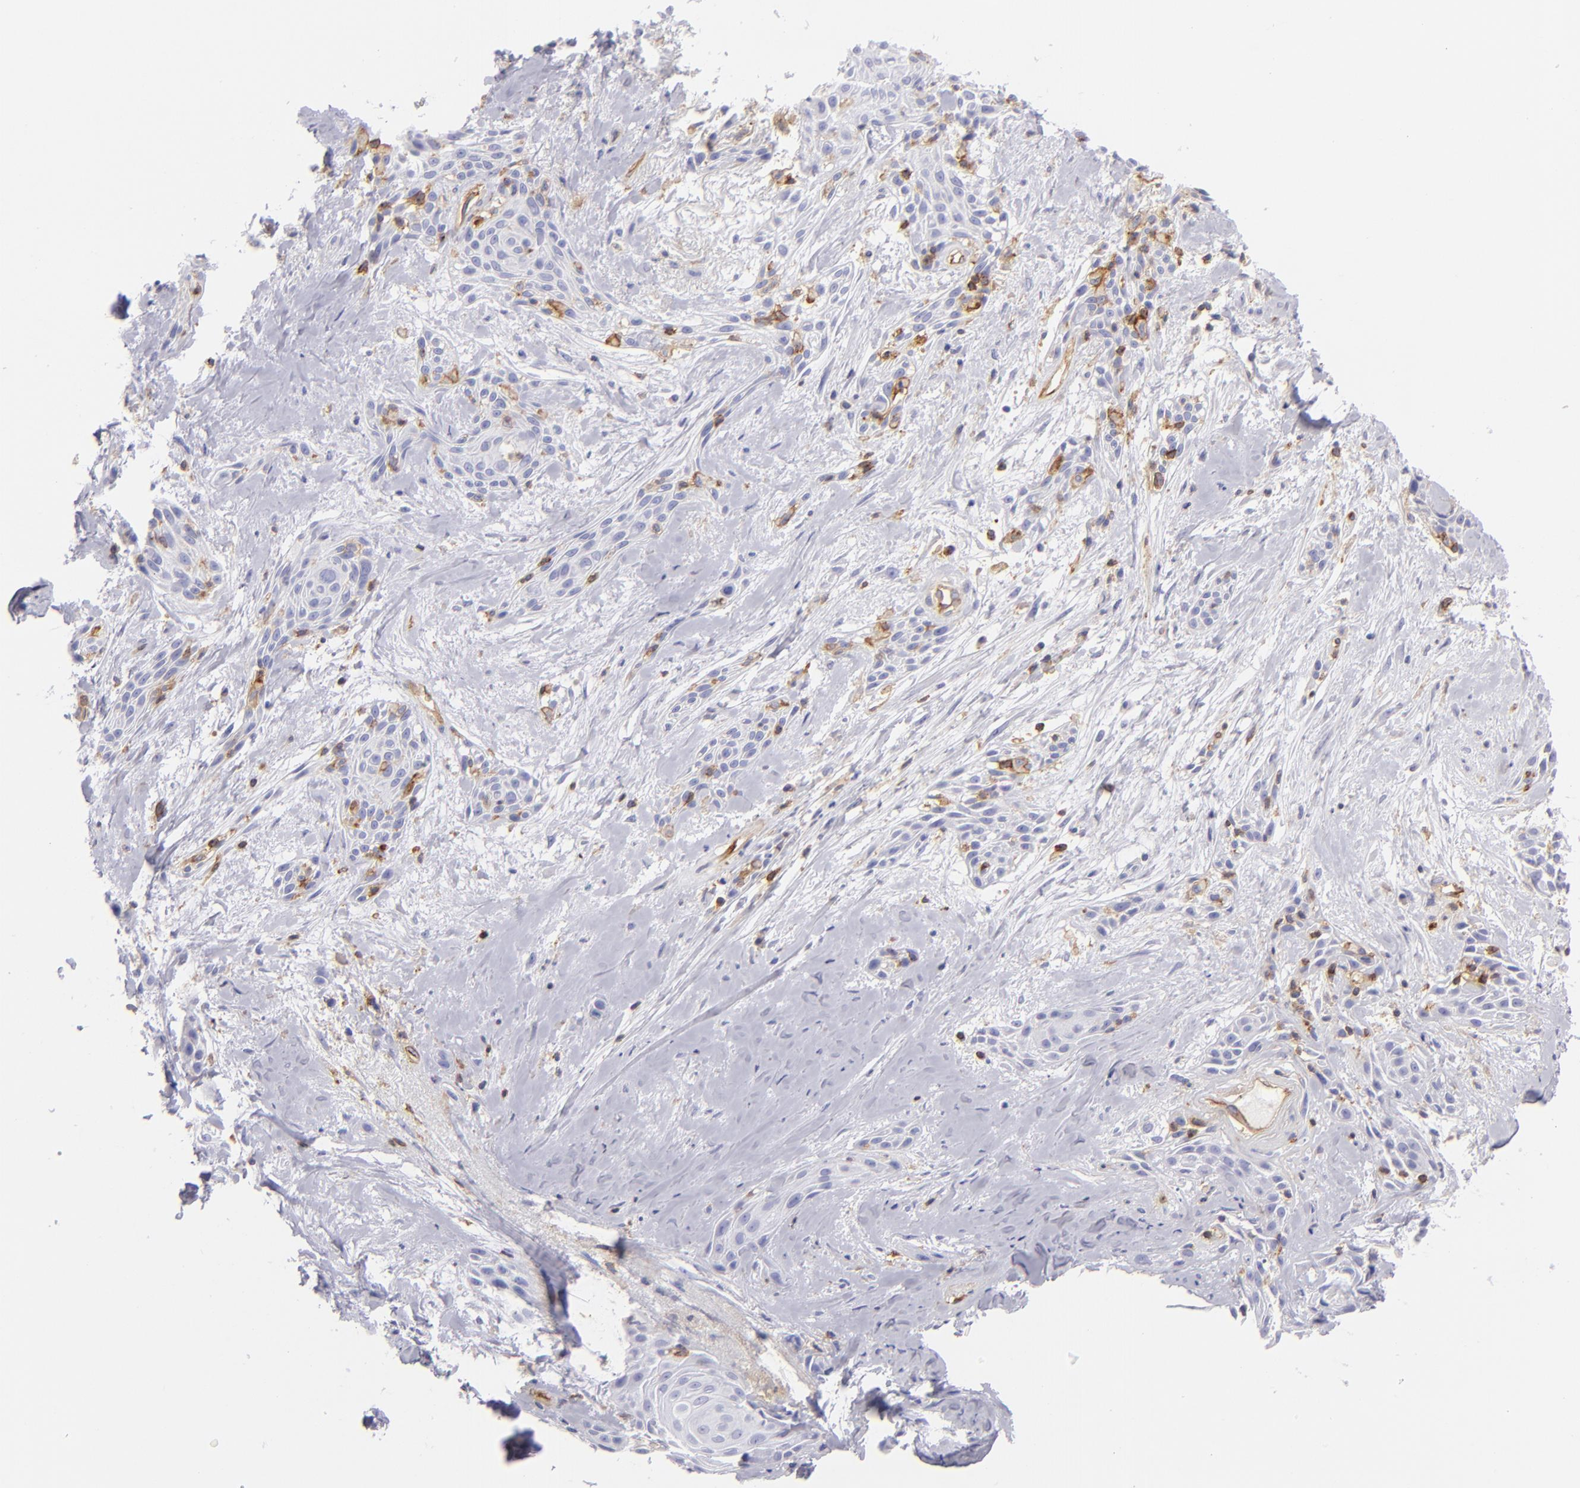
{"staining": {"intensity": "weak", "quantity": "<25%", "location": "none"}, "tissue": "skin cancer", "cell_type": "Tumor cells", "image_type": "cancer", "snomed": [{"axis": "morphology", "description": "Squamous cell carcinoma, NOS"}, {"axis": "topography", "description": "Skin"}, {"axis": "topography", "description": "Anal"}], "caption": "DAB immunohistochemical staining of human squamous cell carcinoma (skin) shows no significant staining in tumor cells.", "gene": "ENTPD1", "patient": {"sex": "male", "age": 64}}